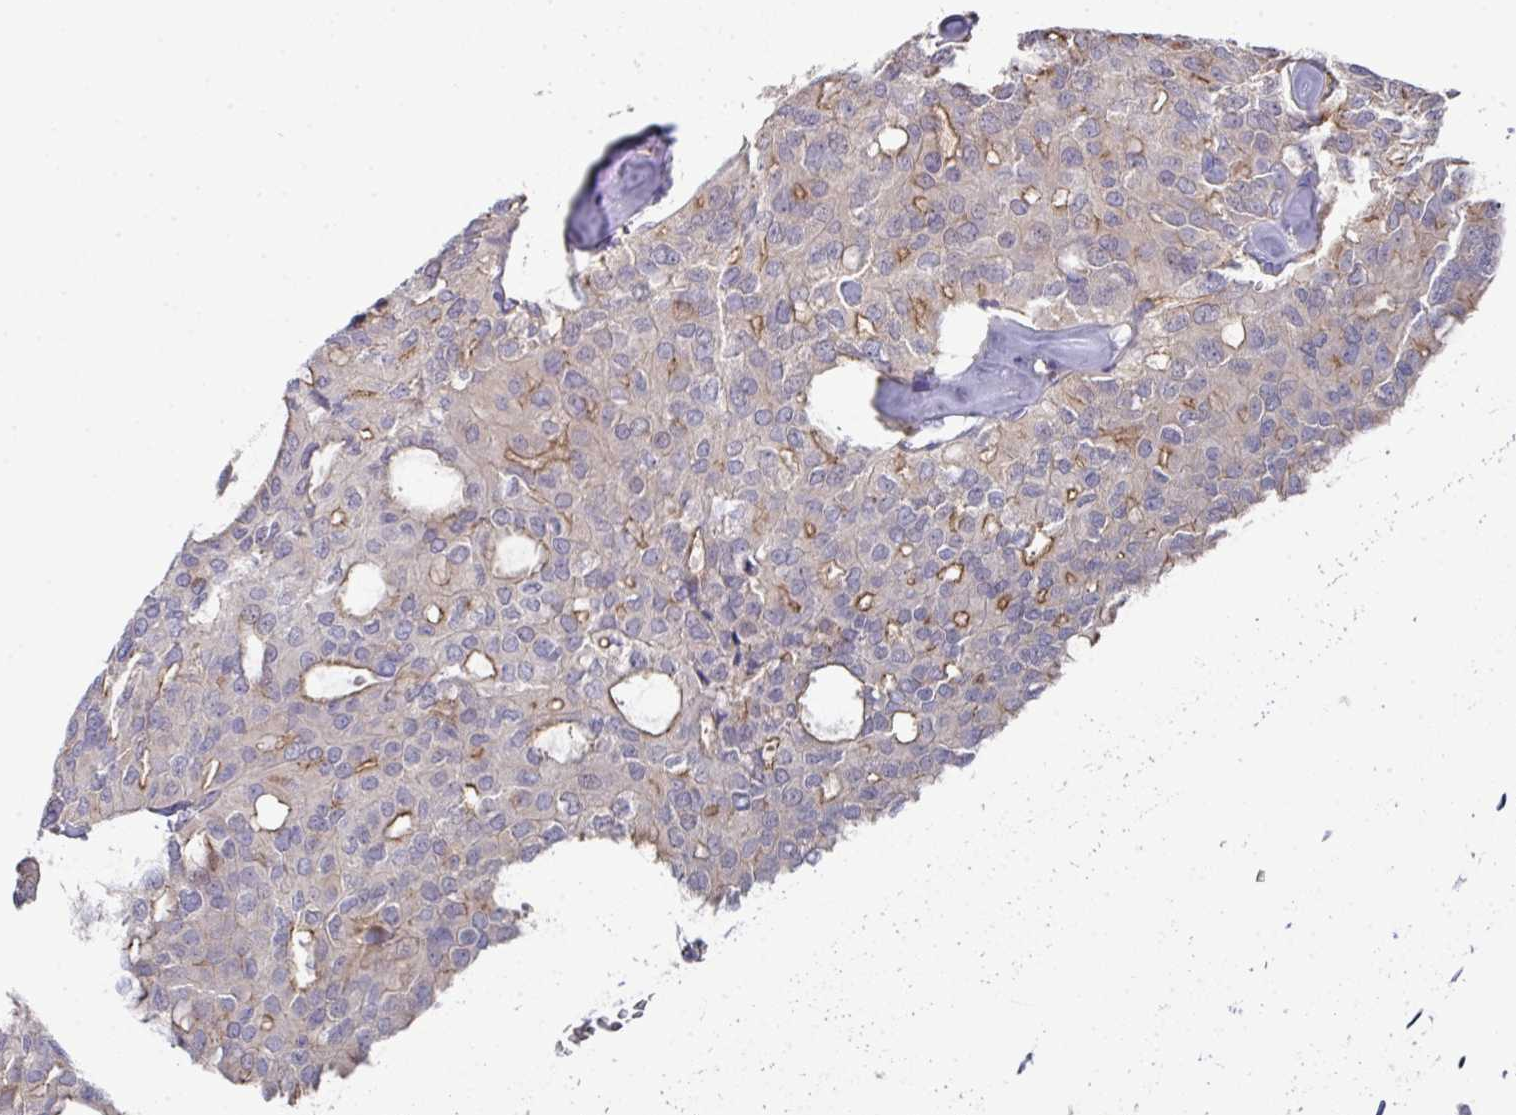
{"staining": {"intensity": "moderate", "quantity": "<25%", "location": "cytoplasmic/membranous"}, "tissue": "thyroid cancer", "cell_type": "Tumor cells", "image_type": "cancer", "snomed": [{"axis": "morphology", "description": "Follicular adenoma carcinoma, NOS"}, {"axis": "topography", "description": "Thyroid gland"}], "caption": "Thyroid cancer stained for a protein (brown) reveals moderate cytoplasmic/membranous positive staining in approximately <25% of tumor cells.", "gene": "PRR5", "patient": {"sex": "male", "age": 75}}